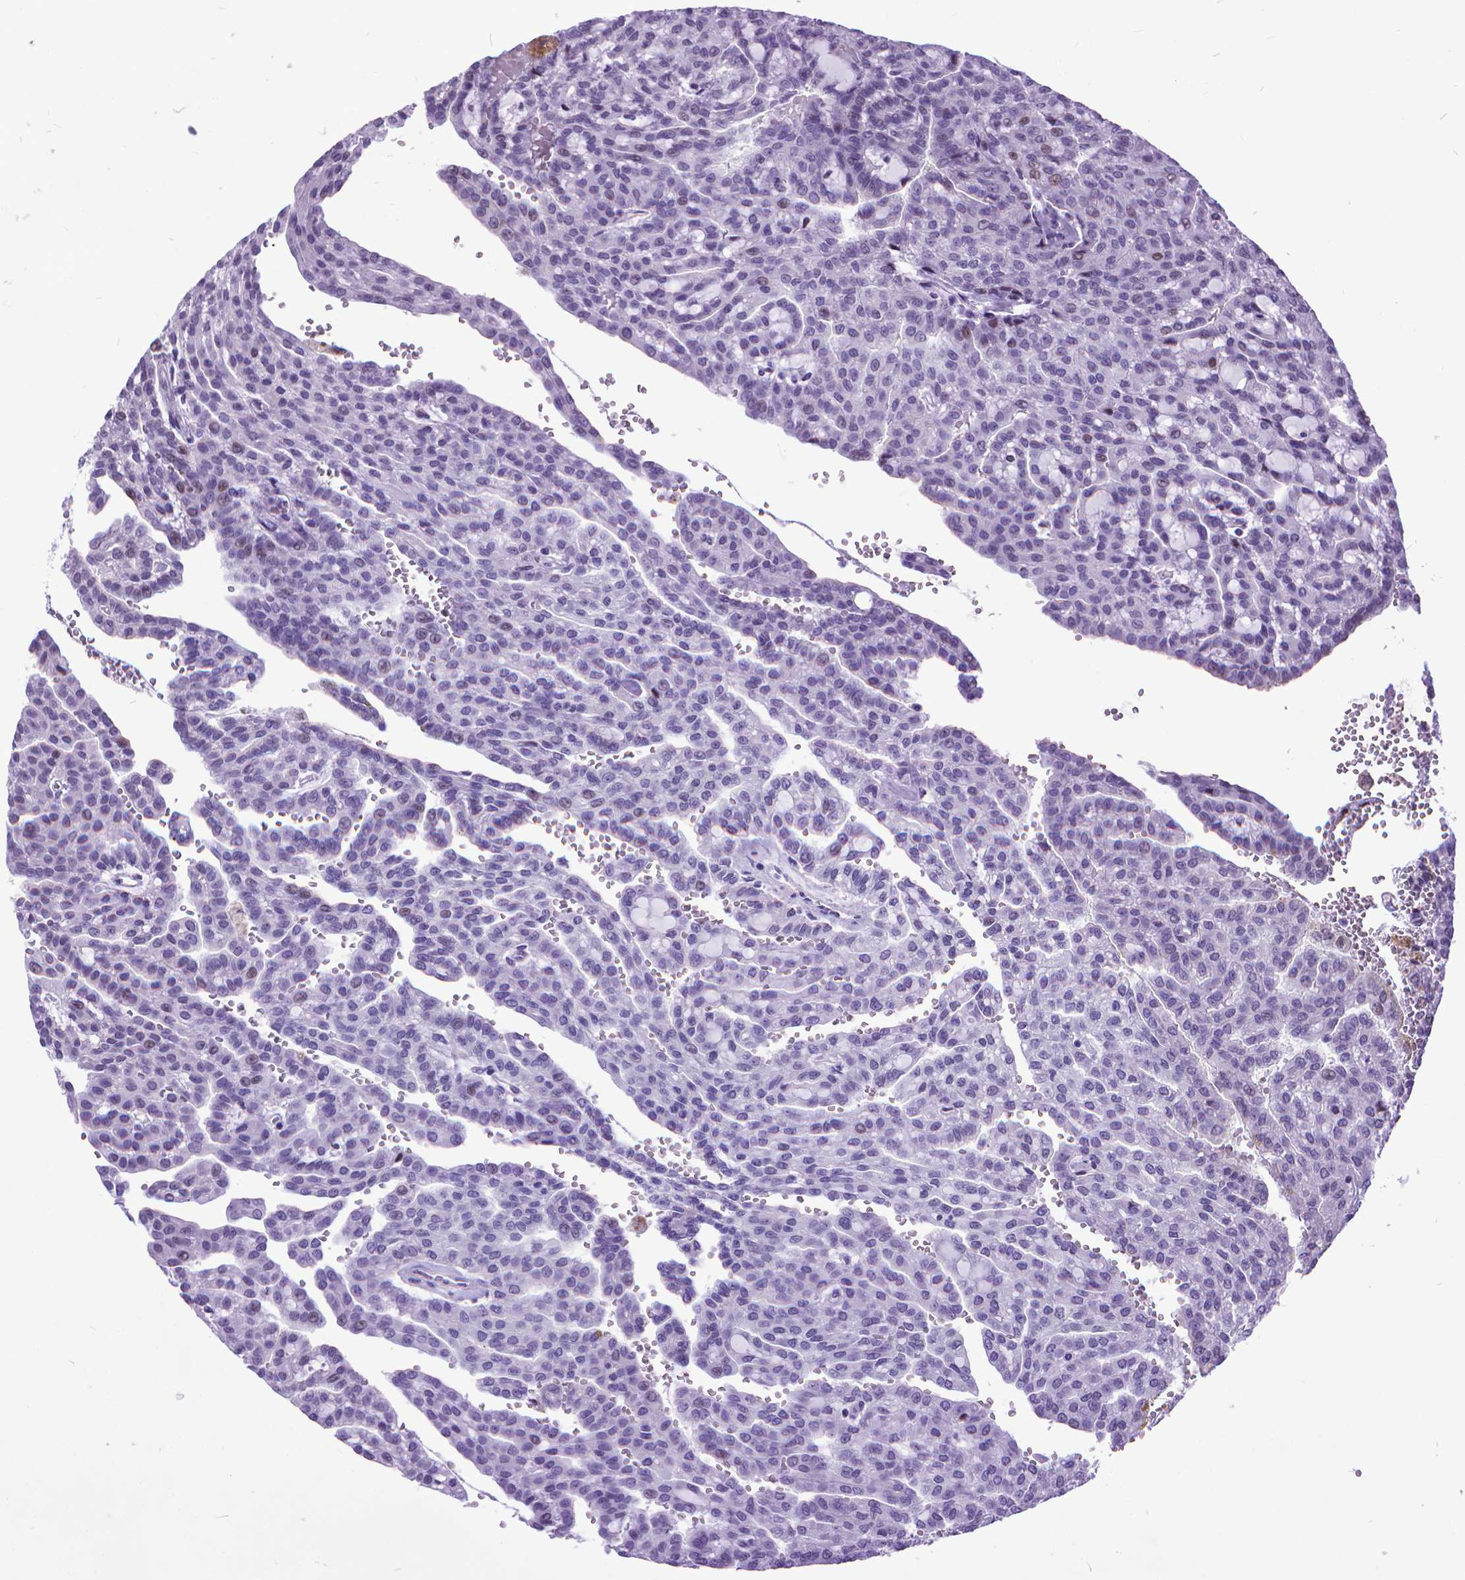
{"staining": {"intensity": "negative", "quantity": "none", "location": "none"}, "tissue": "renal cancer", "cell_type": "Tumor cells", "image_type": "cancer", "snomed": [{"axis": "morphology", "description": "Adenocarcinoma, NOS"}, {"axis": "topography", "description": "Kidney"}], "caption": "A high-resolution image shows IHC staining of renal adenocarcinoma, which exhibits no significant staining in tumor cells.", "gene": "POLE4", "patient": {"sex": "male", "age": 63}}